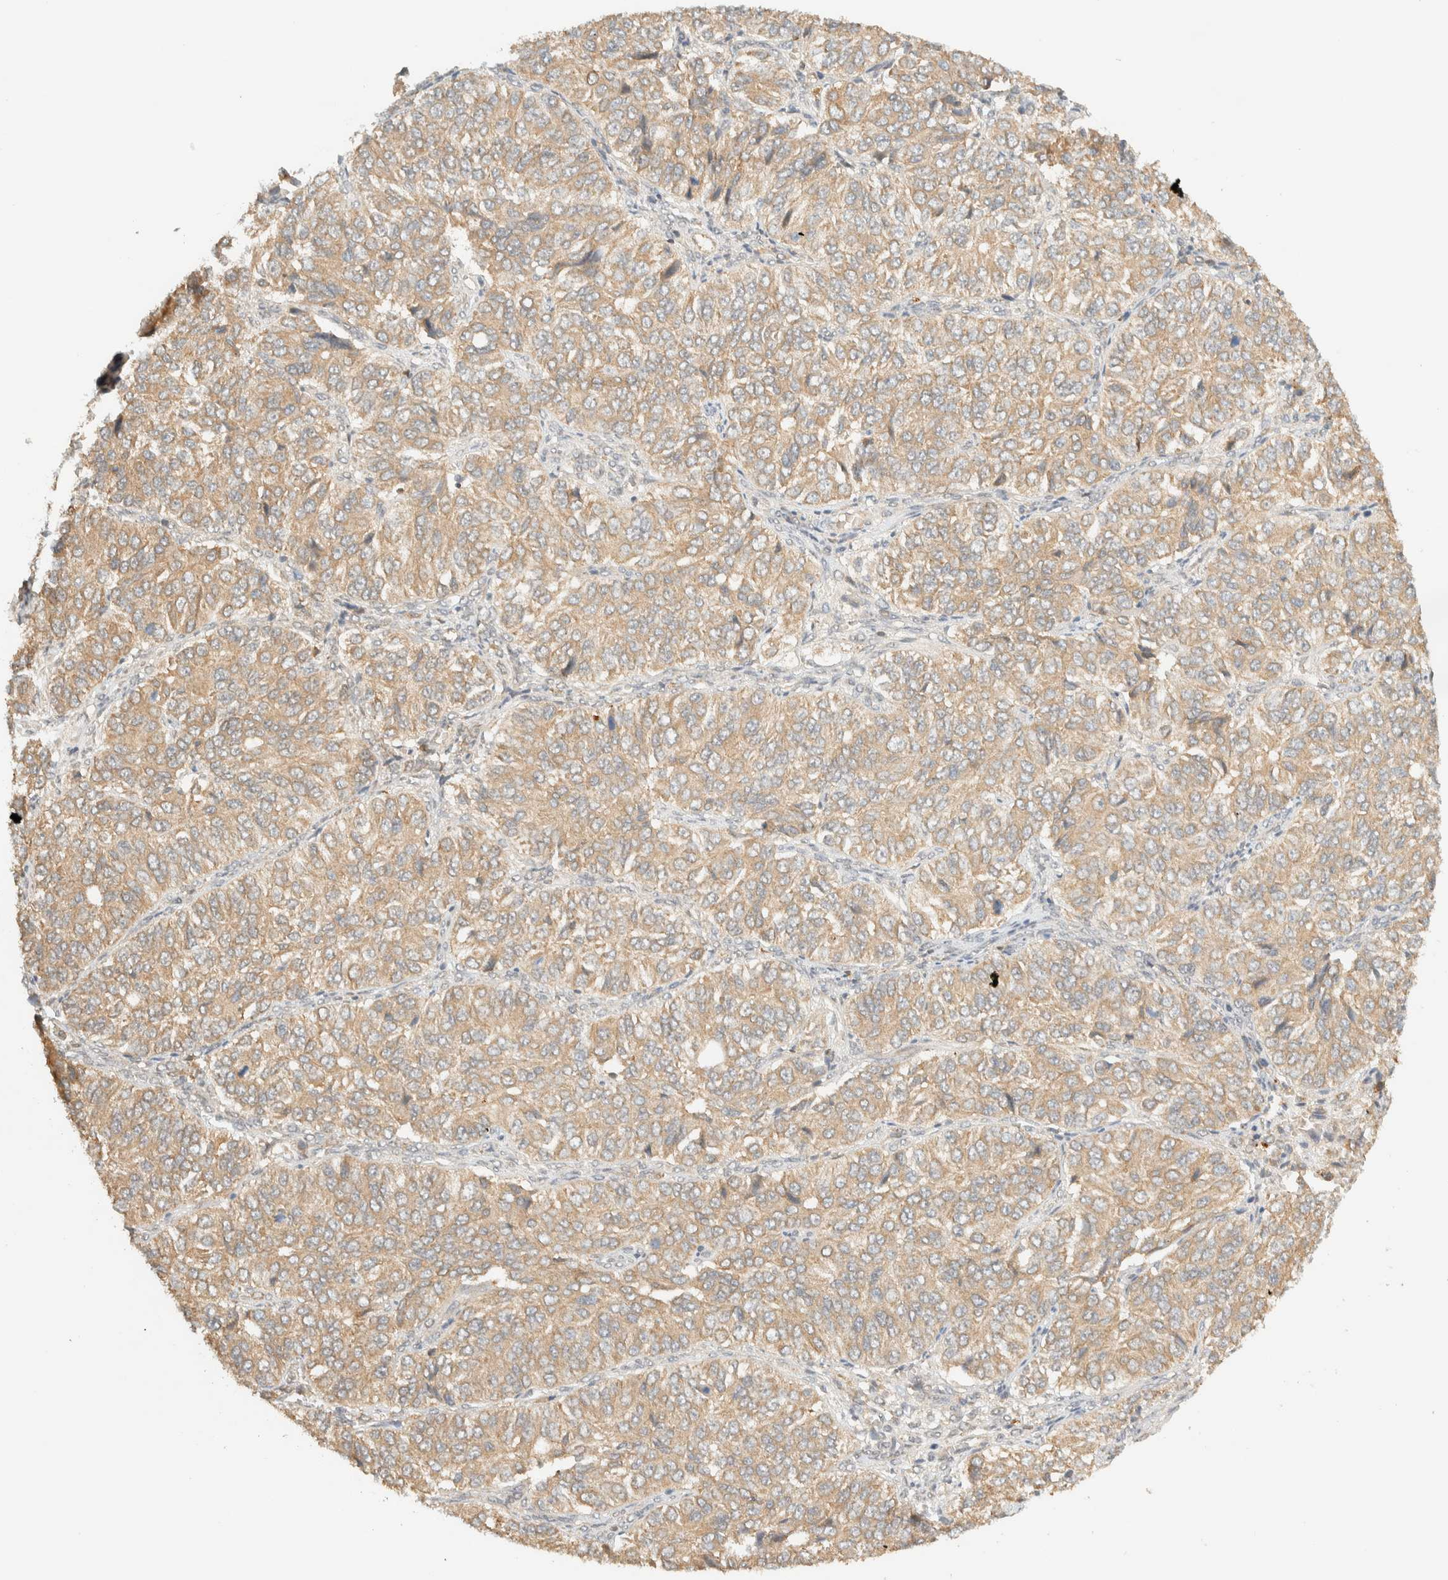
{"staining": {"intensity": "weak", "quantity": ">75%", "location": "cytoplasmic/membranous"}, "tissue": "ovarian cancer", "cell_type": "Tumor cells", "image_type": "cancer", "snomed": [{"axis": "morphology", "description": "Carcinoma, endometroid"}, {"axis": "topography", "description": "Ovary"}], "caption": "Immunohistochemical staining of human ovarian cancer exhibits weak cytoplasmic/membranous protein expression in approximately >75% of tumor cells.", "gene": "ZBTB34", "patient": {"sex": "female", "age": 51}}